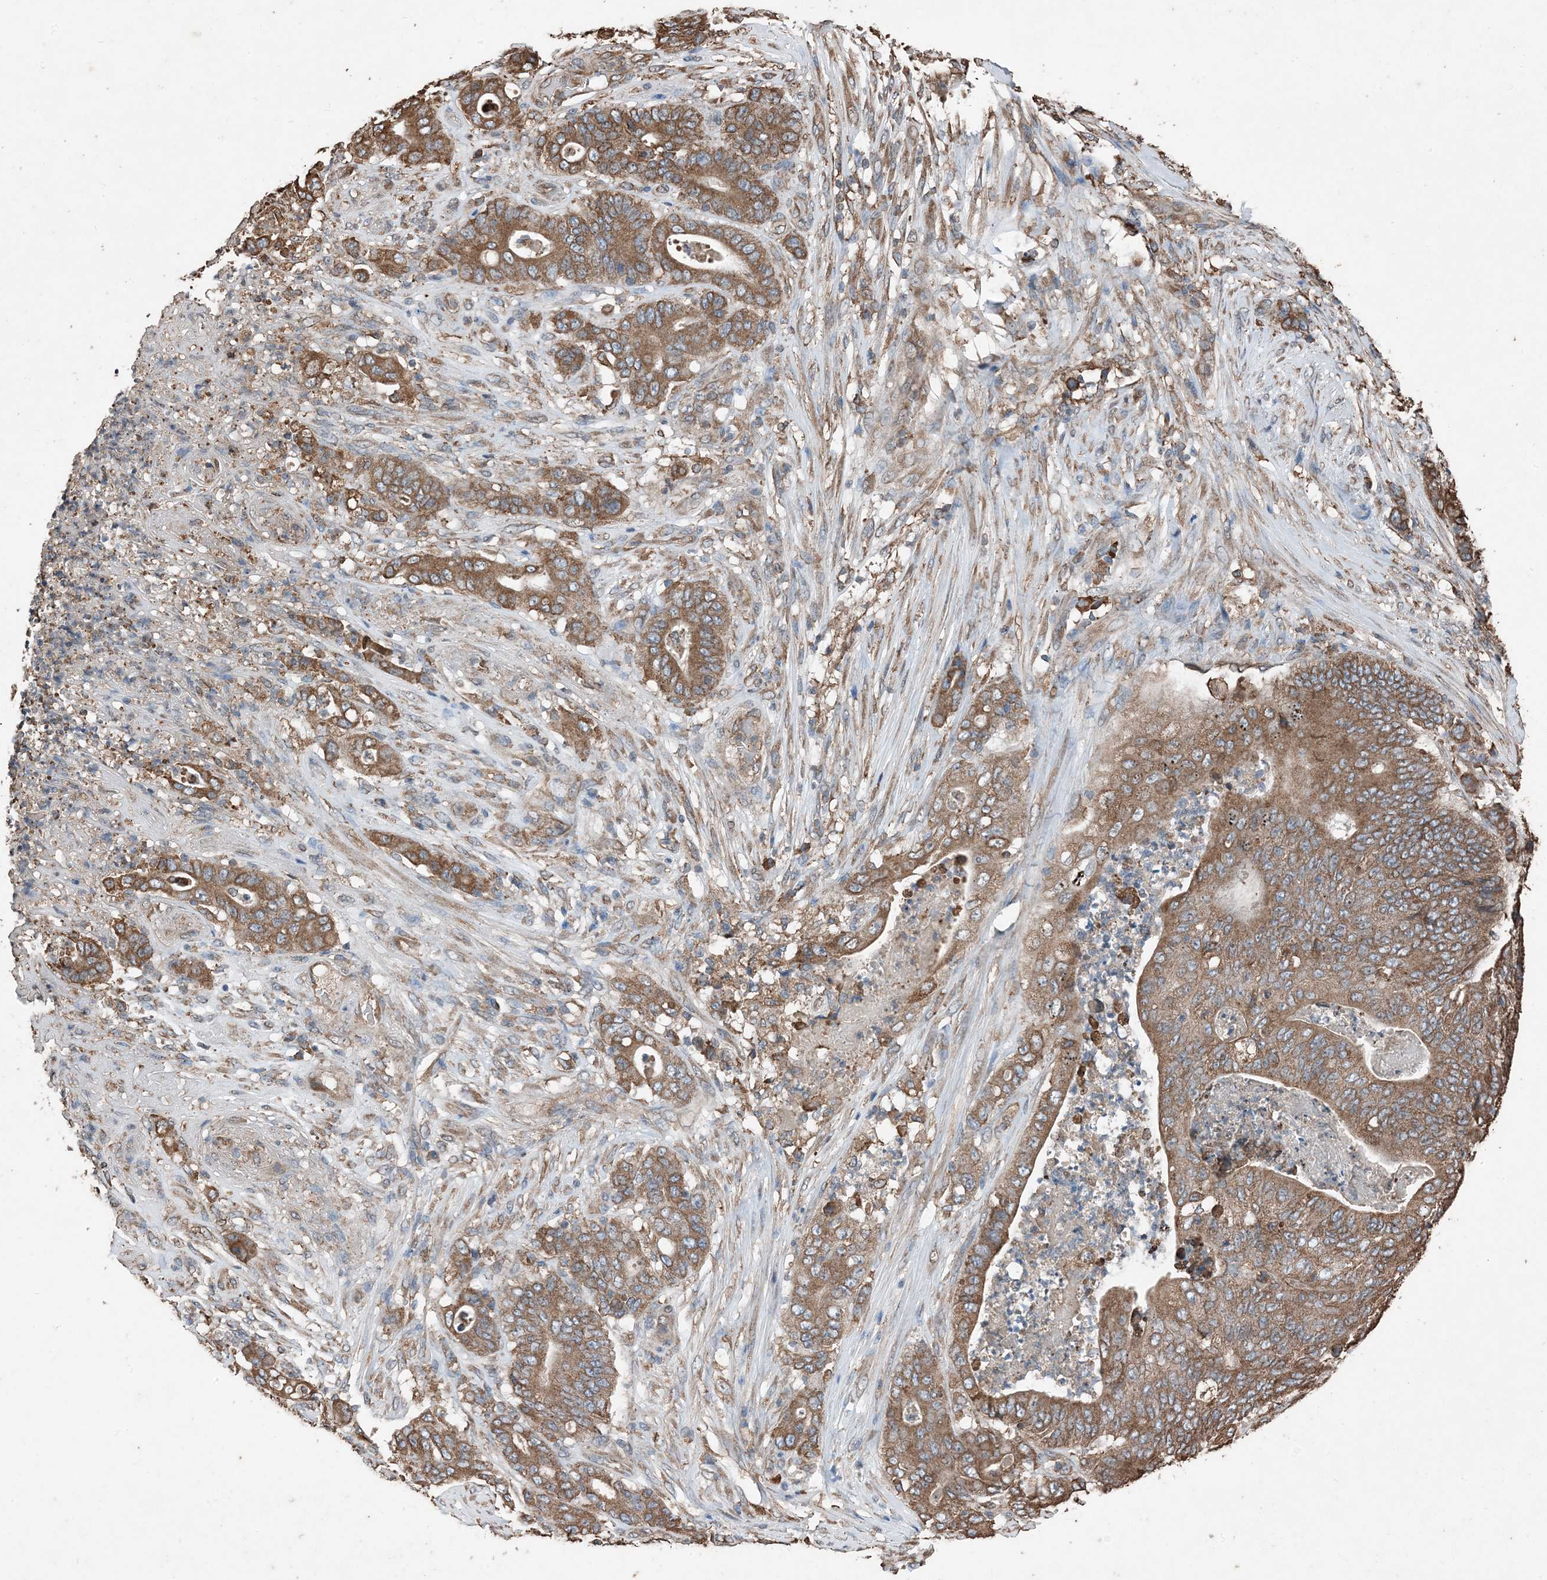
{"staining": {"intensity": "moderate", "quantity": ">75%", "location": "cytoplasmic/membranous"}, "tissue": "stomach cancer", "cell_type": "Tumor cells", "image_type": "cancer", "snomed": [{"axis": "morphology", "description": "Adenocarcinoma, NOS"}, {"axis": "topography", "description": "Stomach"}], "caption": "High-magnification brightfield microscopy of stomach cancer stained with DAB (brown) and counterstained with hematoxylin (blue). tumor cells exhibit moderate cytoplasmic/membranous positivity is appreciated in approximately>75% of cells.", "gene": "PDIA6", "patient": {"sex": "female", "age": 73}}